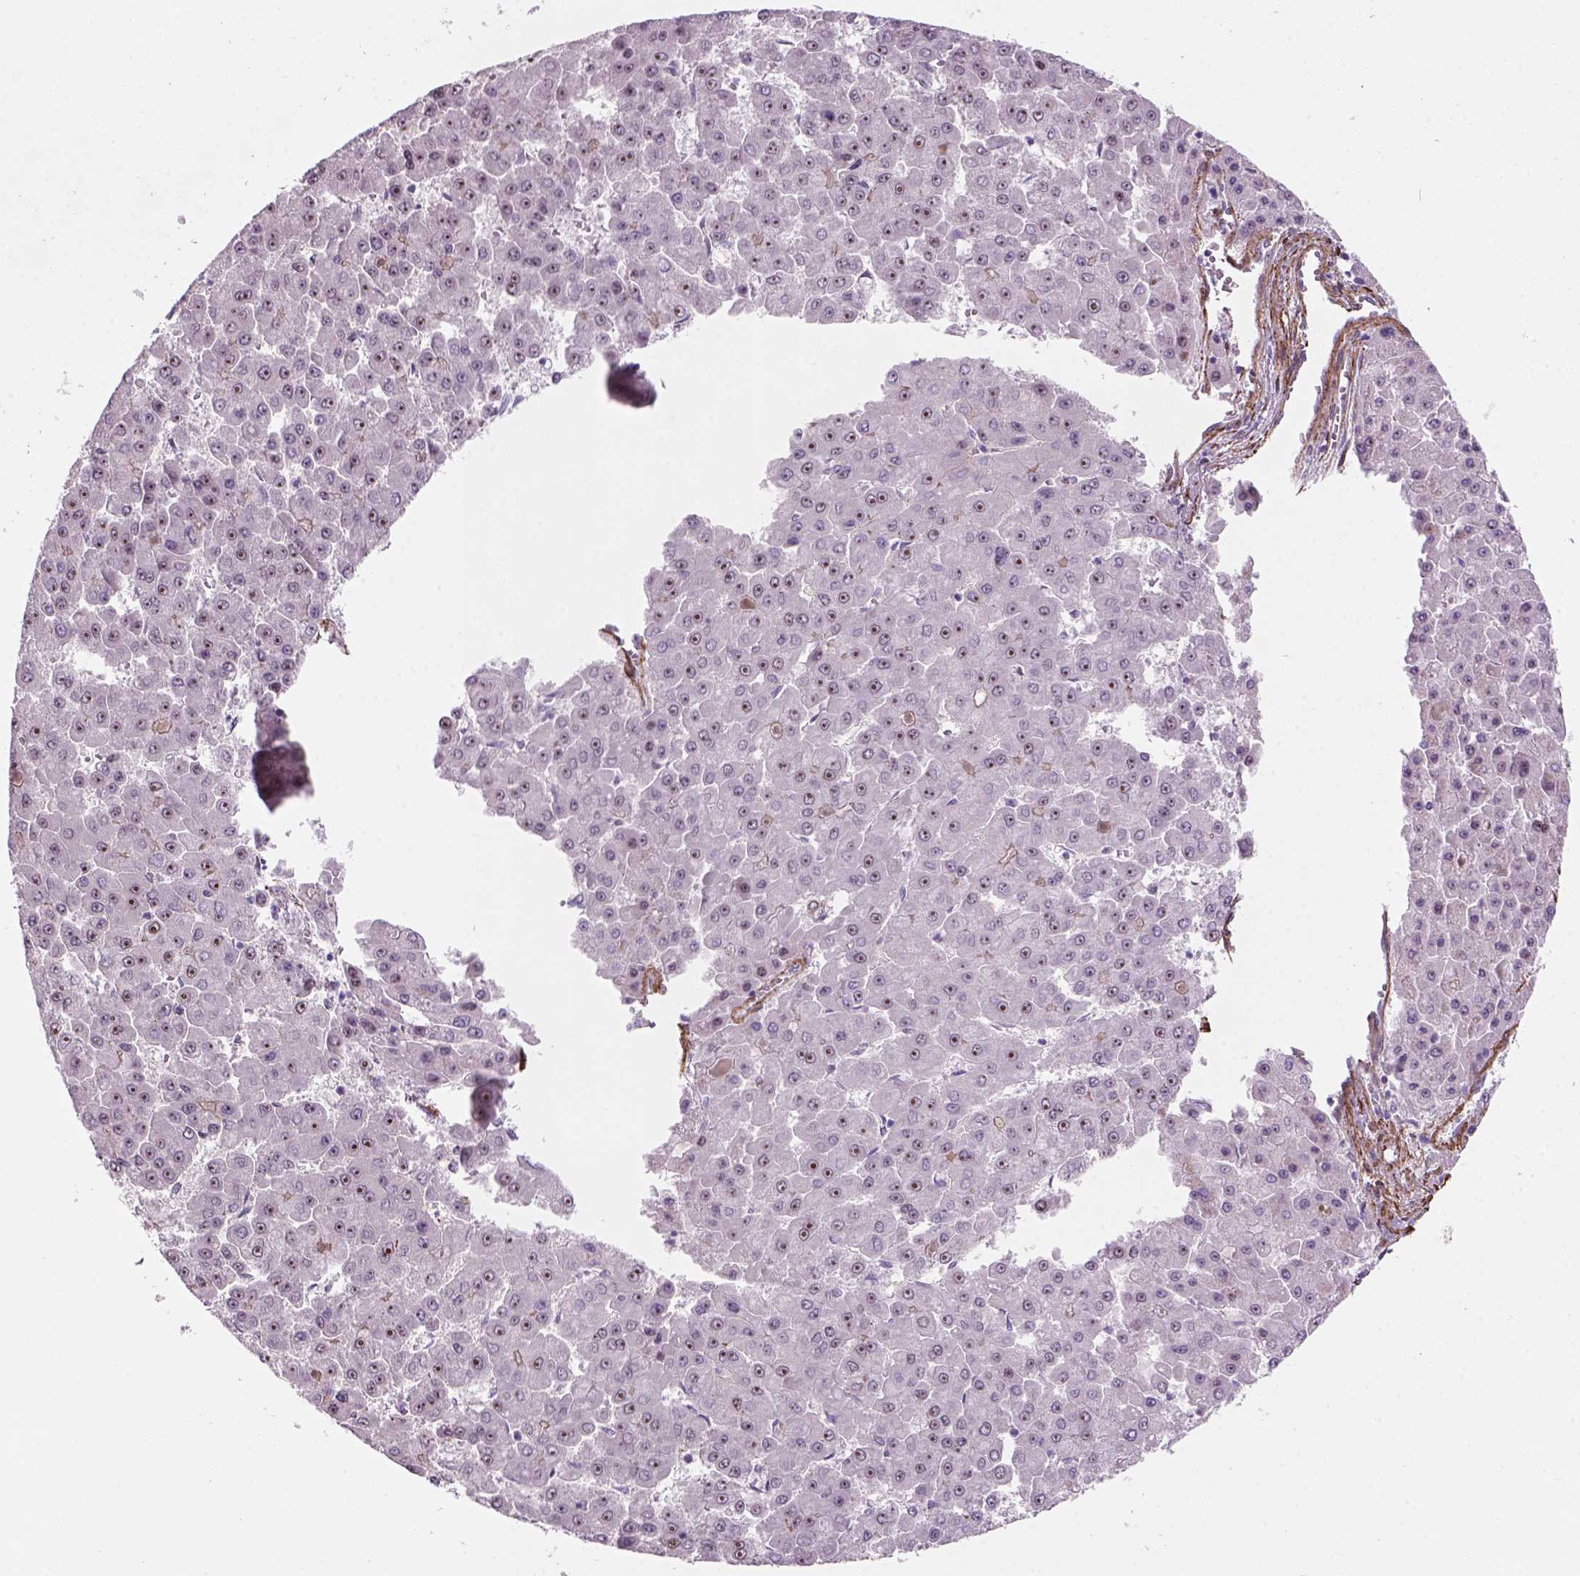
{"staining": {"intensity": "moderate", "quantity": "25%-75%", "location": "nuclear"}, "tissue": "liver cancer", "cell_type": "Tumor cells", "image_type": "cancer", "snomed": [{"axis": "morphology", "description": "Carcinoma, Hepatocellular, NOS"}, {"axis": "topography", "description": "Liver"}], "caption": "Human liver cancer stained with a protein marker reveals moderate staining in tumor cells.", "gene": "RRS1", "patient": {"sex": "male", "age": 78}}